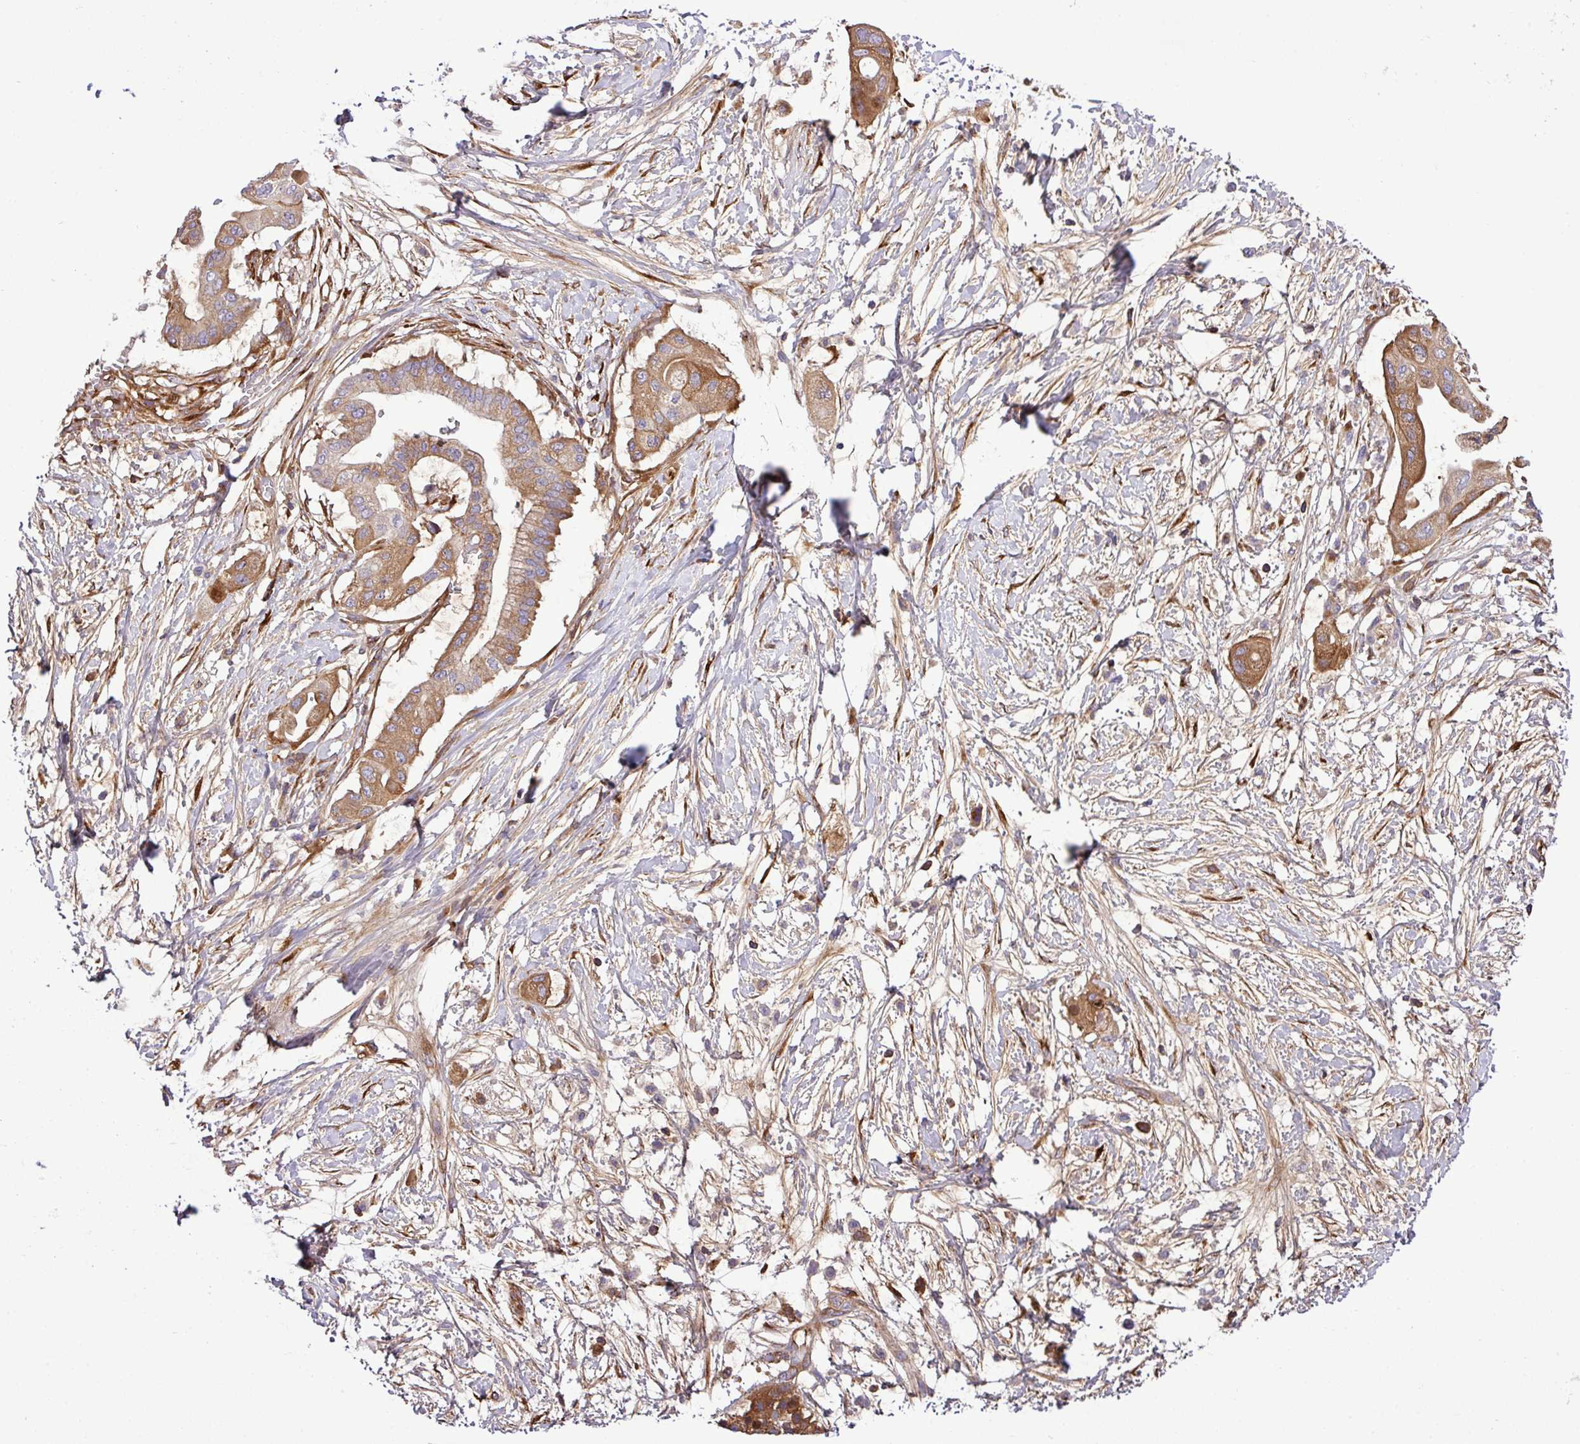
{"staining": {"intensity": "moderate", "quantity": ">75%", "location": "cytoplasmic/membranous"}, "tissue": "pancreatic cancer", "cell_type": "Tumor cells", "image_type": "cancer", "snomed": [{"axis": "morphology", "description": "Adenocarcinoma, NOS"}, {"axis": "topography", "description": "Pancreas"}], "caption": "IHC staining of adenocarcinoma (pancreatic), which displays medium levels of moderate cytoplasmic/membranous positivity in approximately >75% of tumor cells indicating moderate cytoplasmic/membranous protein staining. The staining was performed using DAB (brown) for protein detection and nuclei were counterstained in hematoxylin (blue).", "gene": "CWH43", "patient": {"sex": "male", "age": 68}}